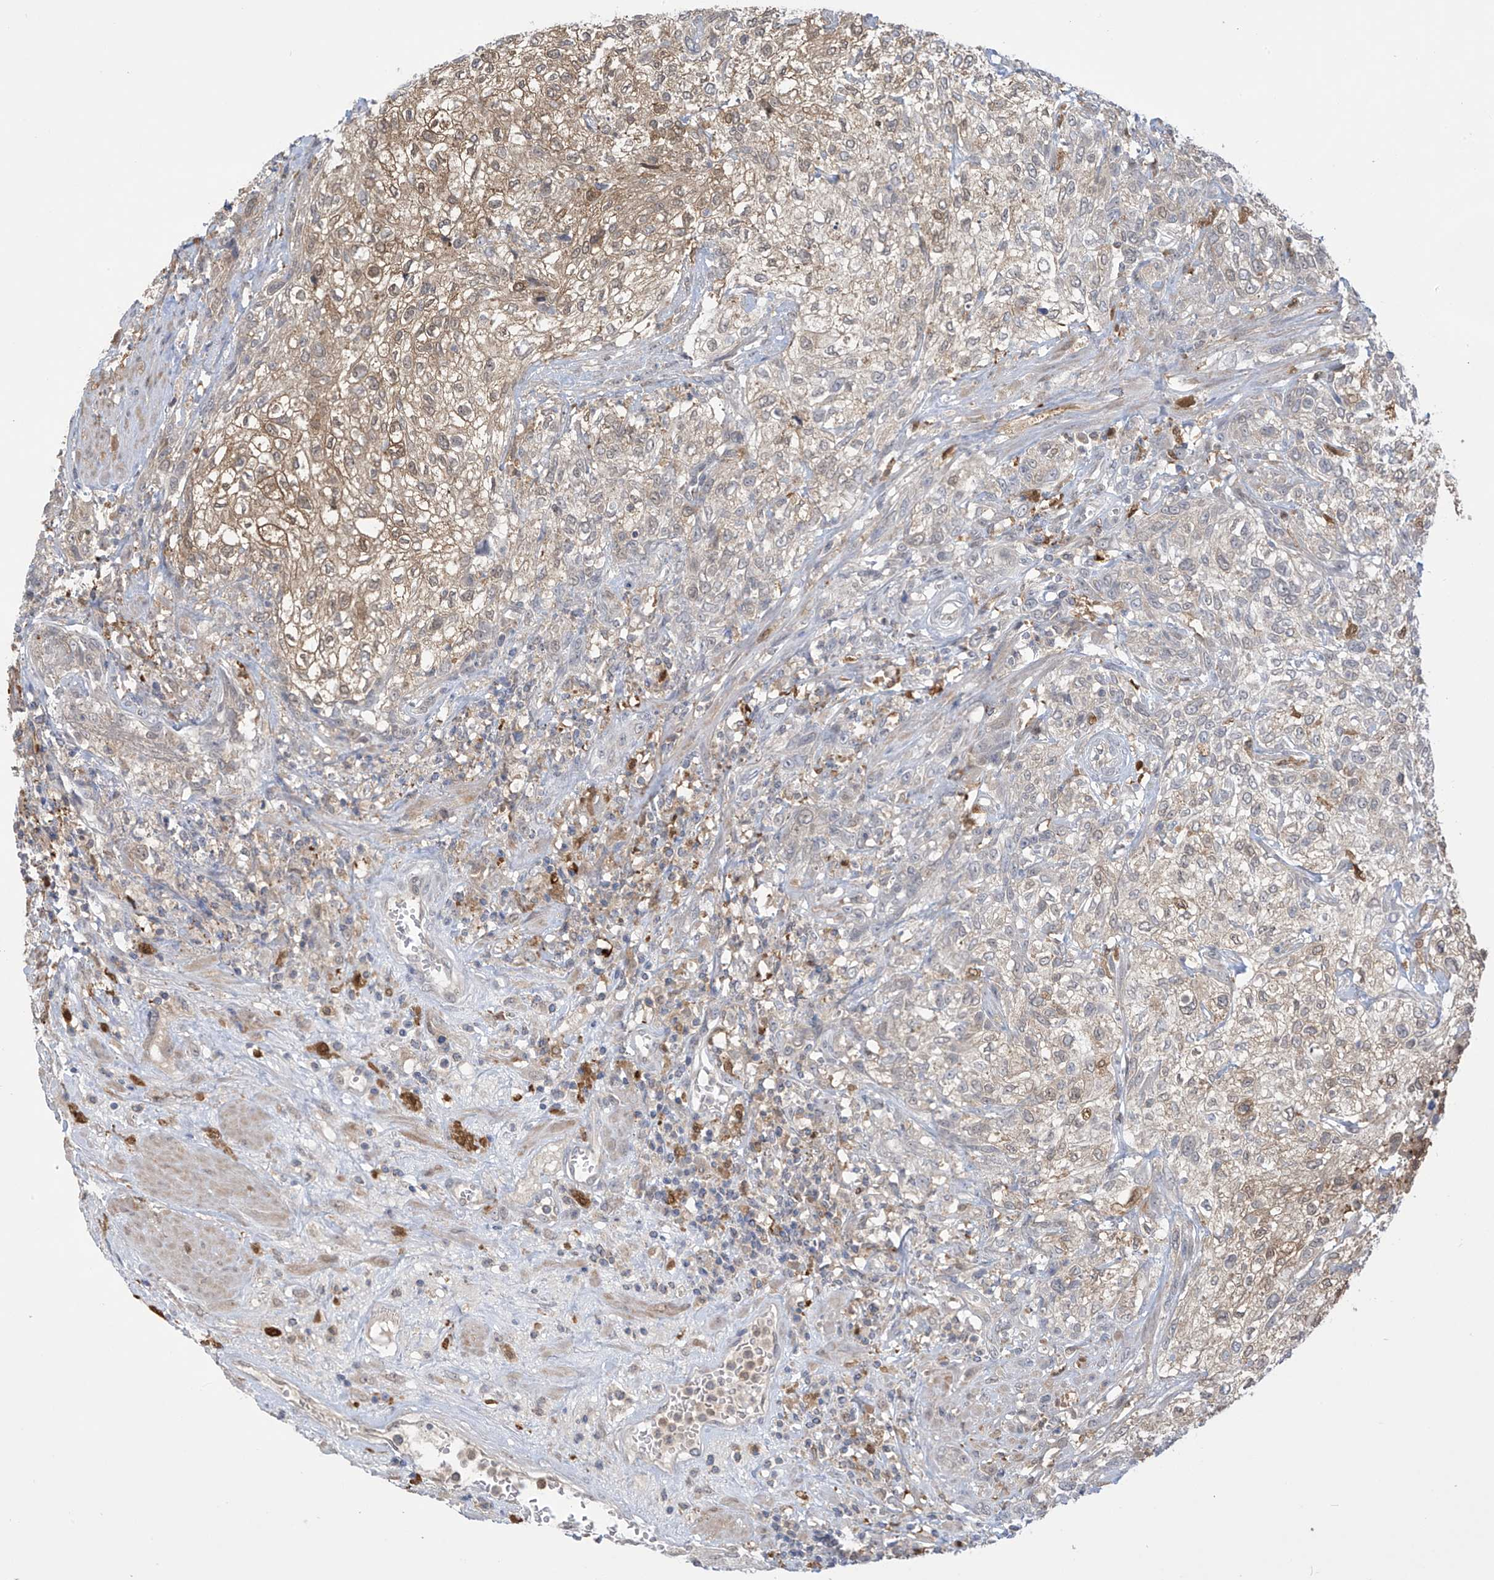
{"staining": {"intensity": "moderate", "quantity": "25%-75%", "location": "cytoplasmic/membranous,nuclear"}, "tissue": "urothelial cancer", "cell_type": "Tumor cells", "image_type": "cancer", "snomed": [{"axis": "morphology", "description": "Urothelial carcinoma, High grade"}, {"axis": "topography", "description": "Urinary bladder"}], "caption": "Urothelial carcinoma (high-grade) stained for a protein (brown) demonstrates moderate cytoplasmic/membranous and nuclear positive staining in approximately 25%-75% of tumor cells.", "gene": "IDH1", "patient": {"sex": "male", "age": 35}}